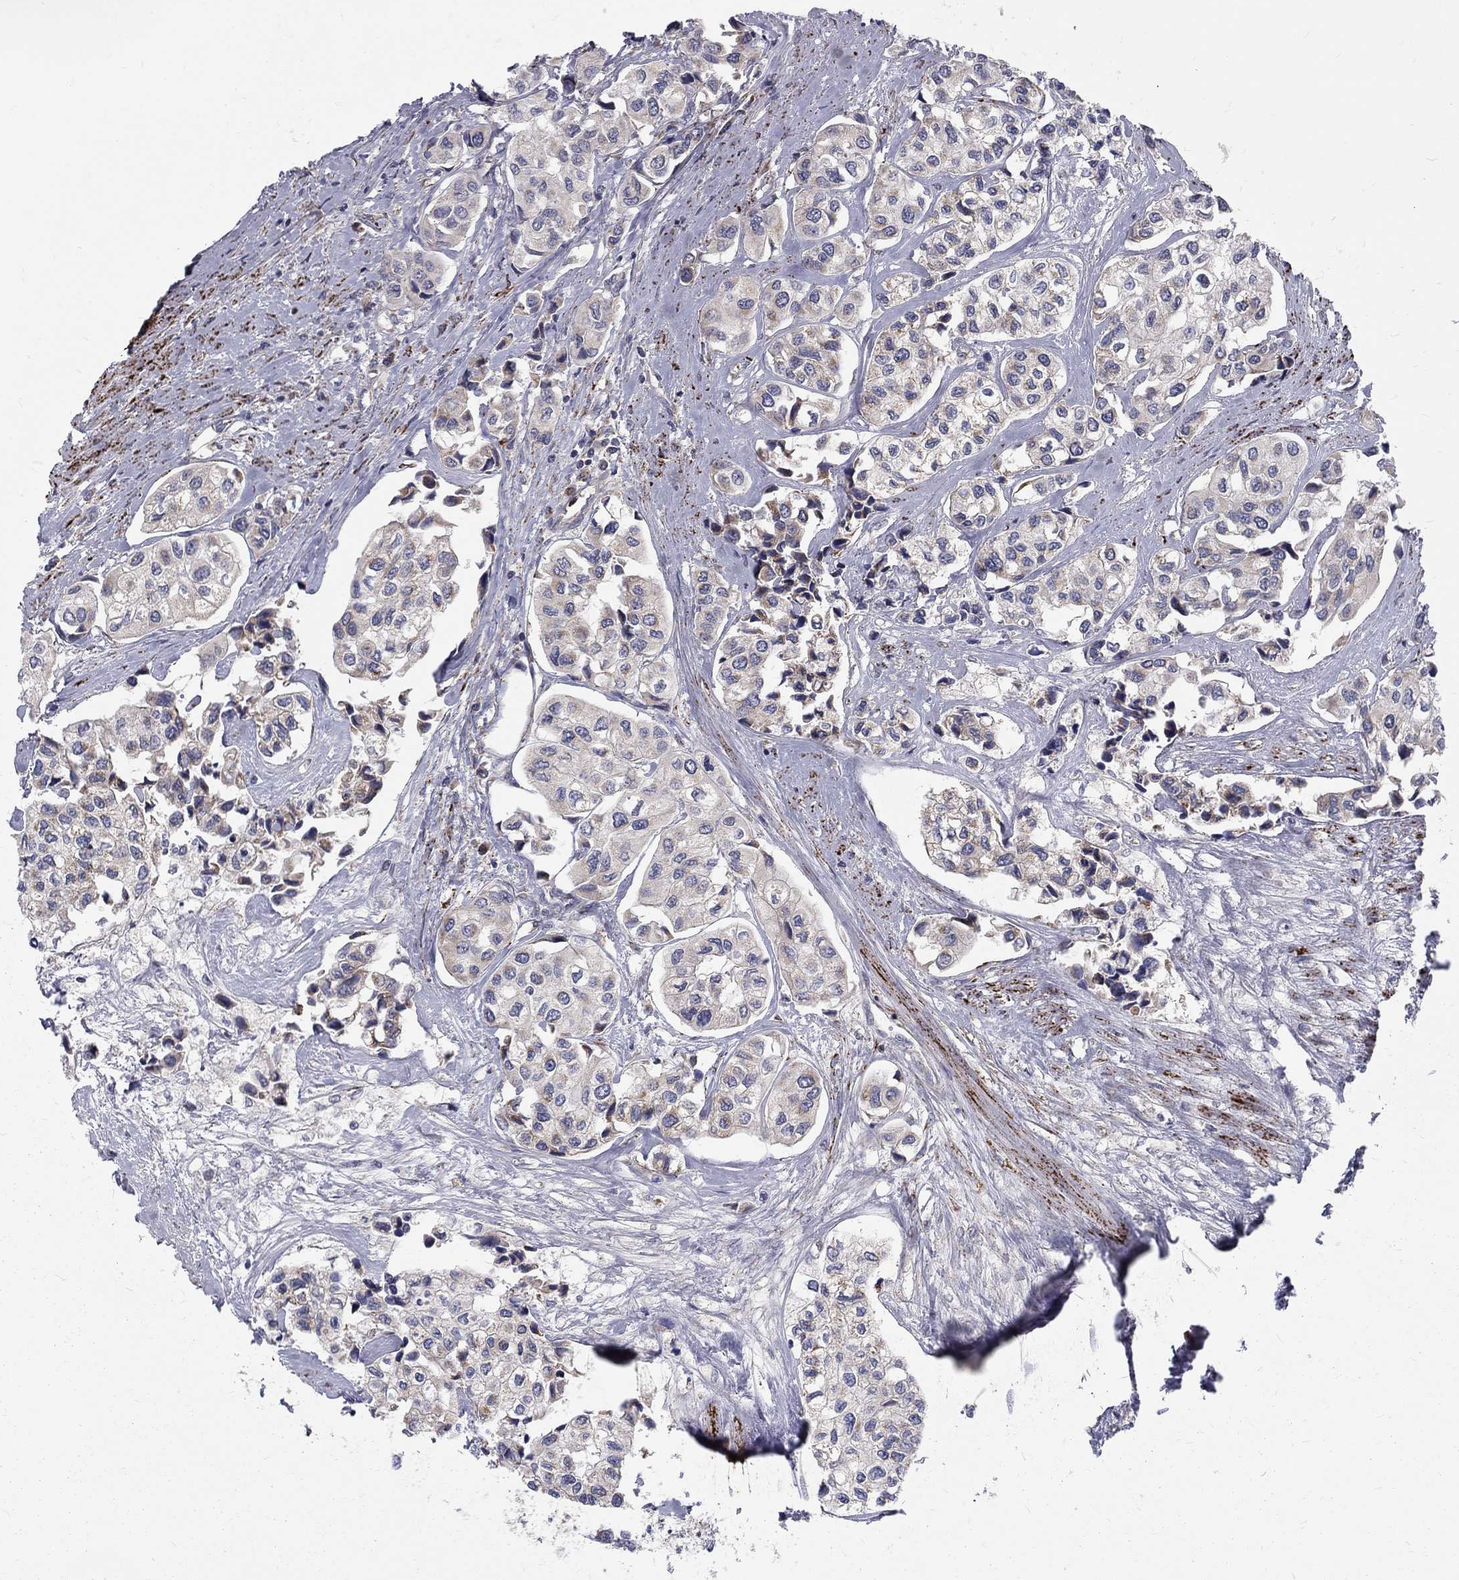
{"staining": {"intensity": "moderate", "quantity": "25%-75%", "location": "cytoplasmic/membranous"}, "tissue": "urothelial cancer", "cell_type": "Tumor cells", "image_type": "cancer", "snomed": [{"axis": "morphology", "description": "Urothelial carcinoma, High grade"}, {"axis": "topography", "description": "Urinary bladder"}], "caption": "DAB (3,3'-diaminobenzidine) immunohistochemical staining of human high-grade urothelial carcinoma exhibits moderate cytoplasmic/membranous protein positivity in approximately 25%-75% of tumor cells. The protein of interest is shown in brown color, while the nuclei are stained blue.", "gene": "ALDH1B1", "patient": {"sex": "male", "age": 73}}